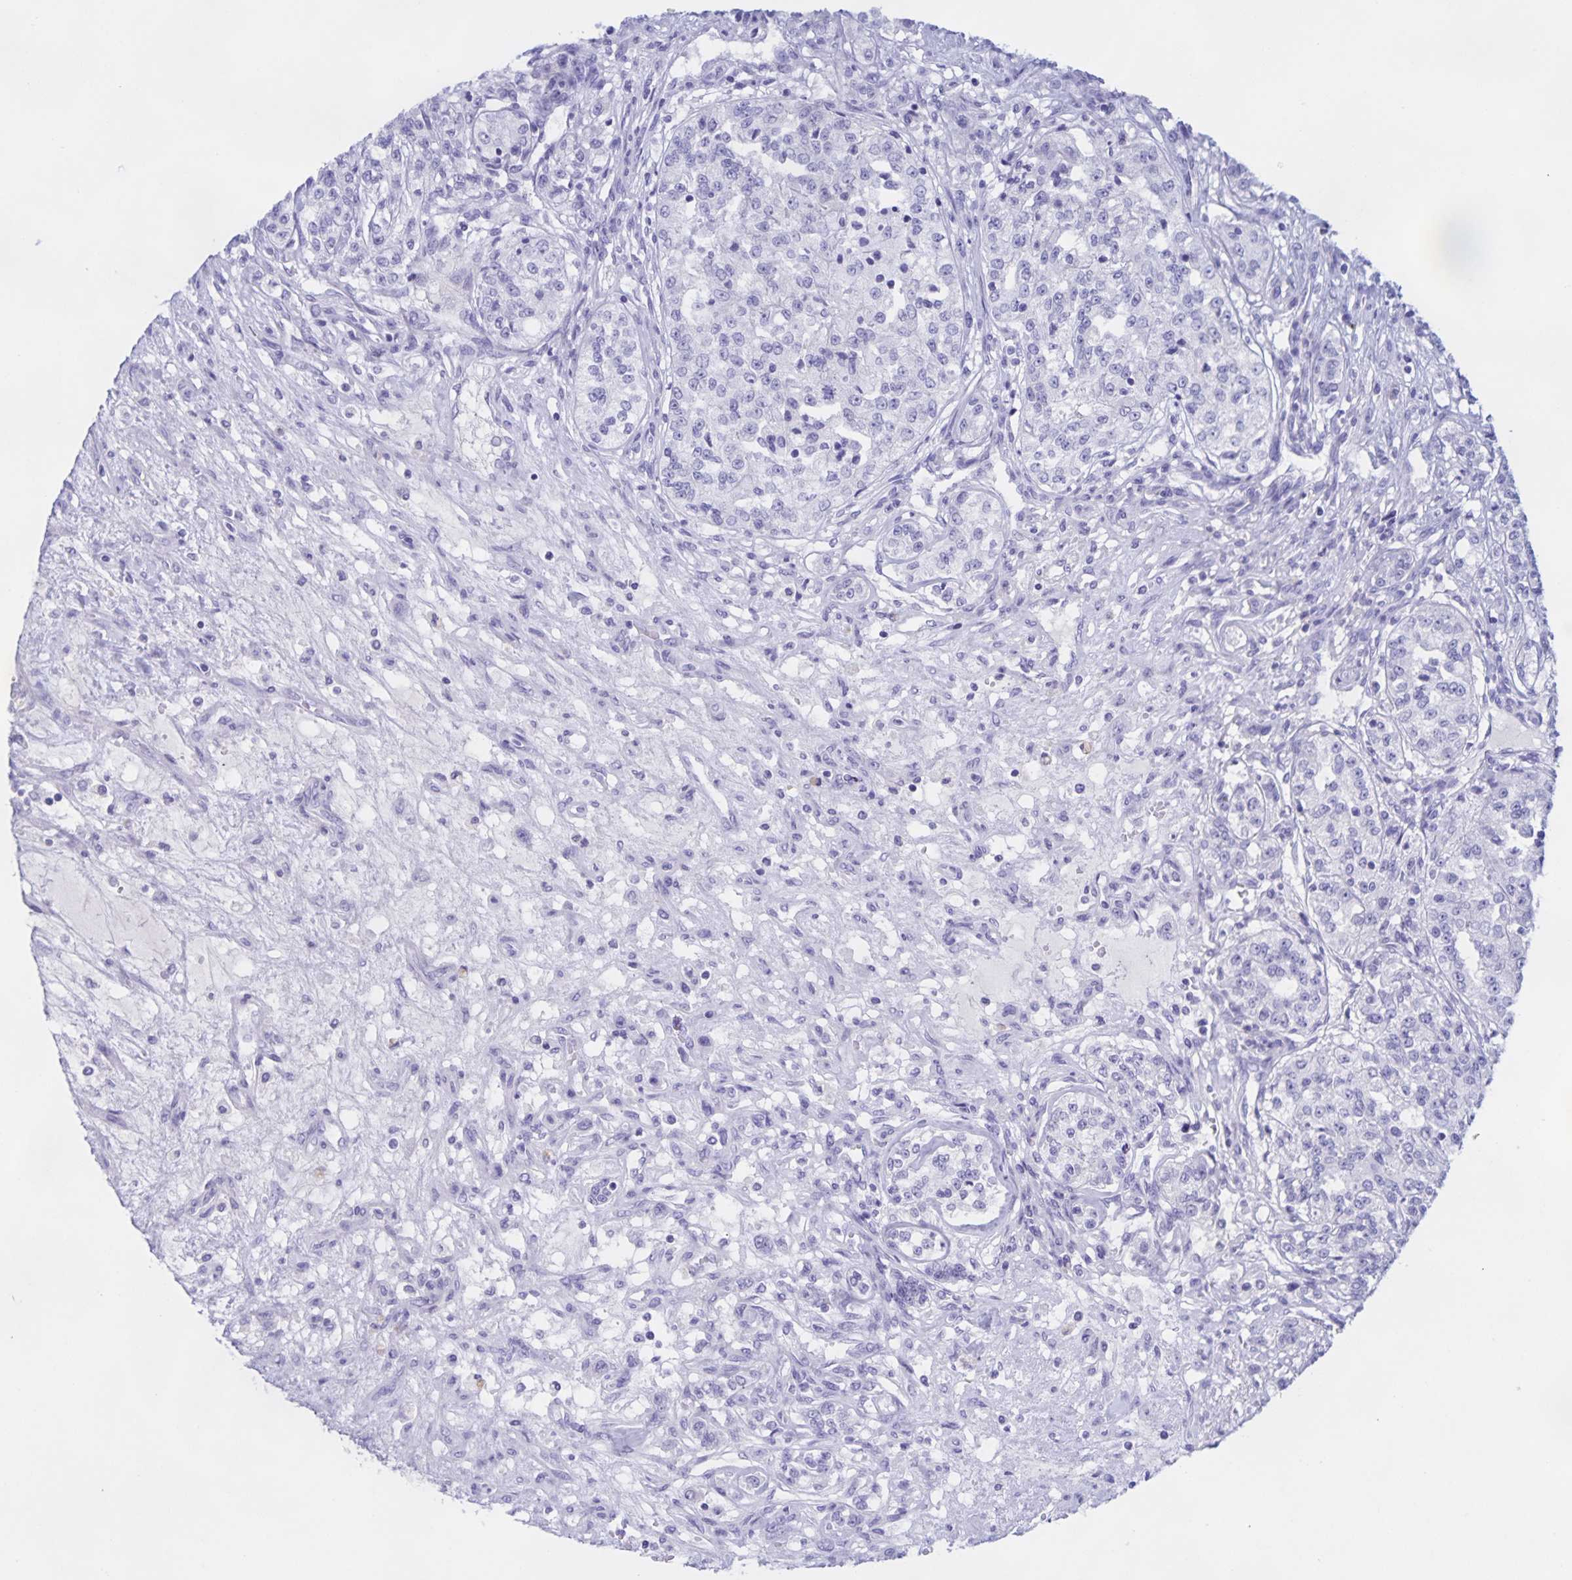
{"staining": {"intensity": "negative", "quantity": "none", "location": "none"}, "tissue": "renal cancer", "cell_type": "Tumor cells", "image_type": "cancer", "snomed": [{"axis": "morphology", "description": "Adenocarcinoma, NOS"}, {"axis": "topography", "description": "Kidney"}], "caption": "Tumor cells show no significant protein expression in renal adenocarcinoma.", "gene": "CATSPER4", "patient": {"sex": "female", "age": 63}}